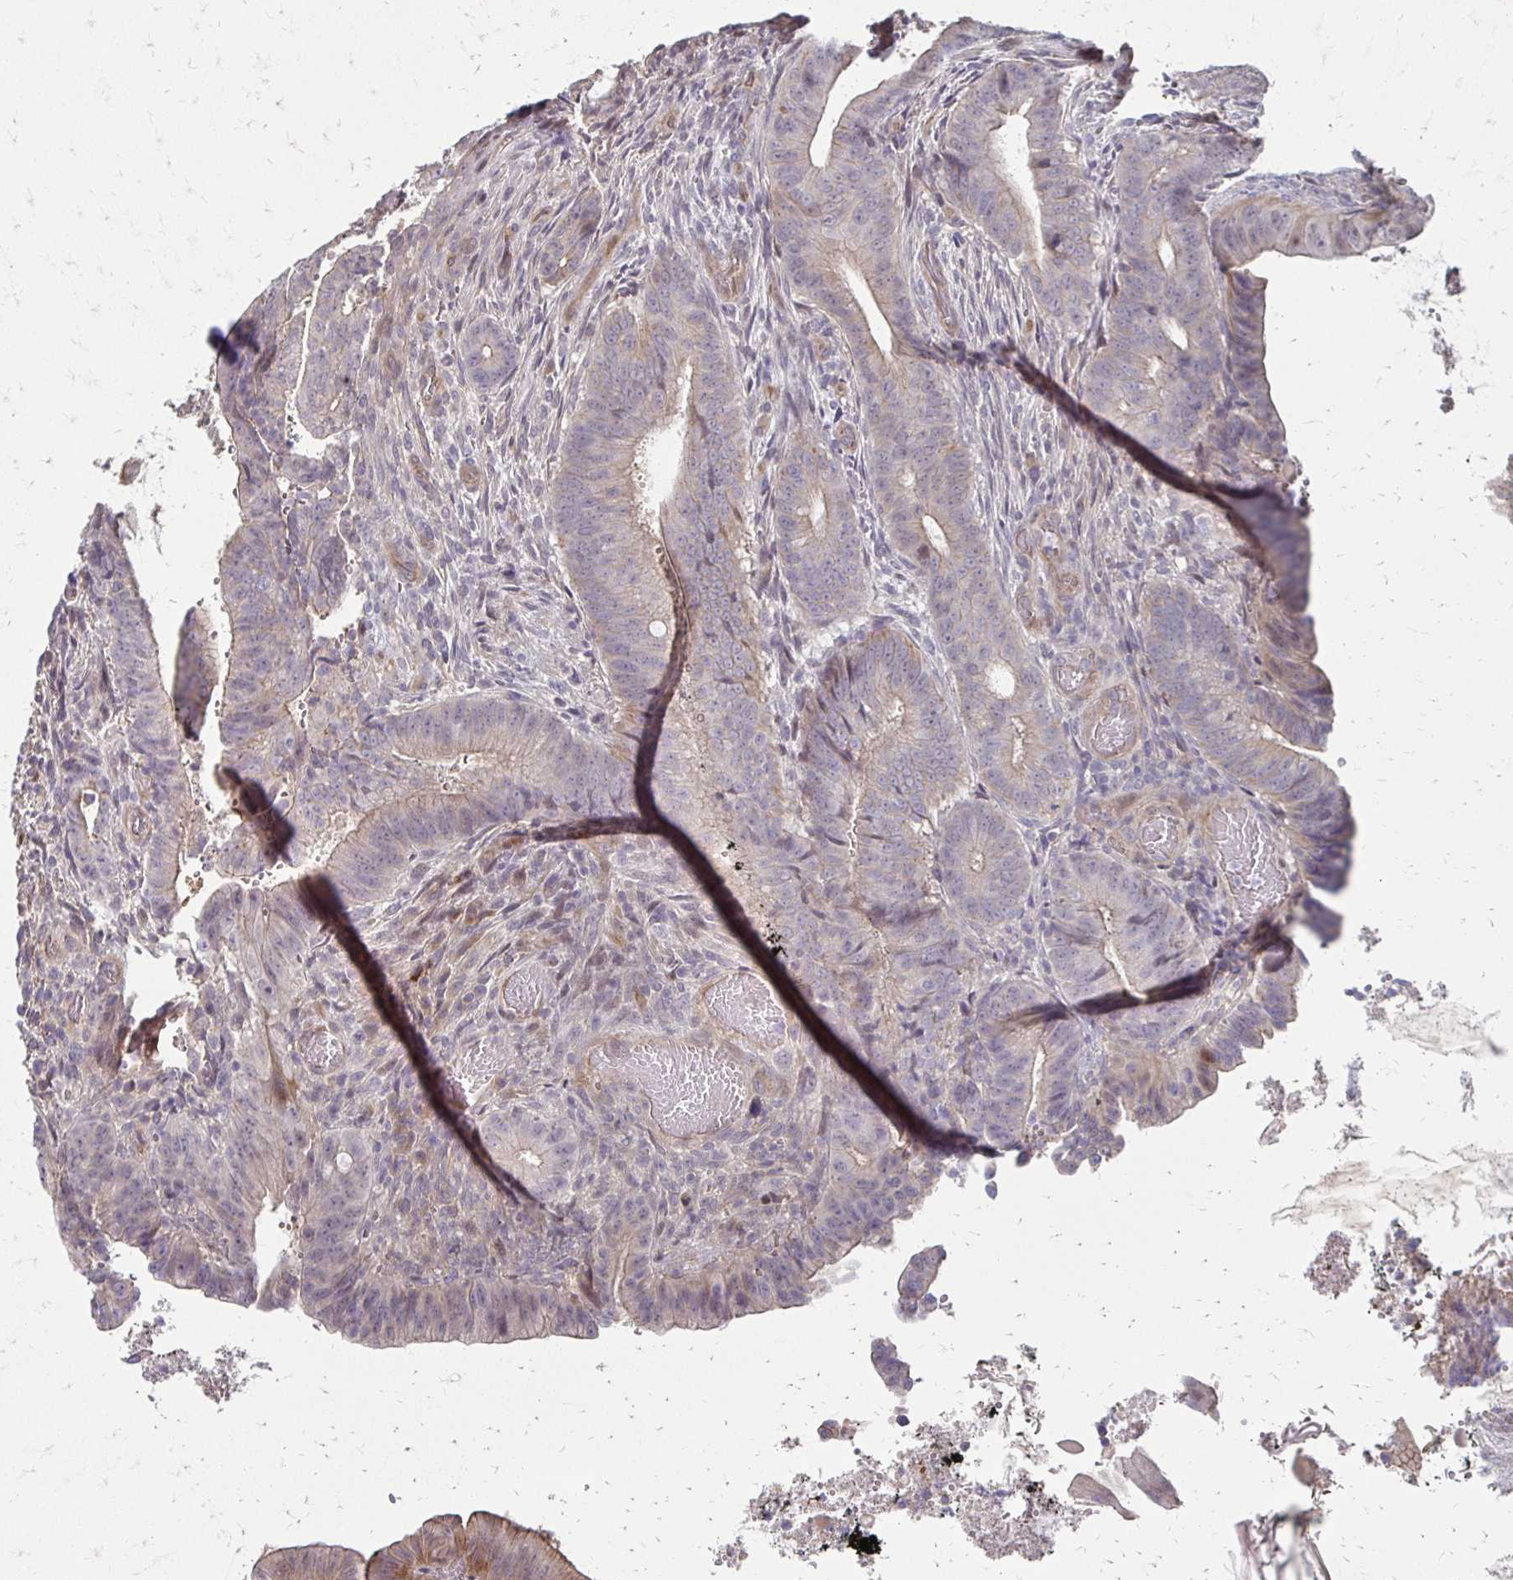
{"staining": {"intensity": "negative", "quantity": "none", "location": "none"}, "tissue": "colorectal cancer", "cell_type": "Tumor cells", "image_type": "cancer", "snomed": [{"axis": "morphology", "description": "Adenocarcinoma, NOS"}, {"axis": "topography", "description": "Colon"}], "caption": "Tumor cells are negative for protein expression in human colorectal cancer (adenocarcinoma). (Stains: DAB (3,3'-diaminobenzidine) immunohistochemistry (IHC) with hematoxylin counter stain, Microscopy: brightfield microscopy at high magnification).", "gene": "CFL2", "patient": {"sex": "female", "age": 43}}